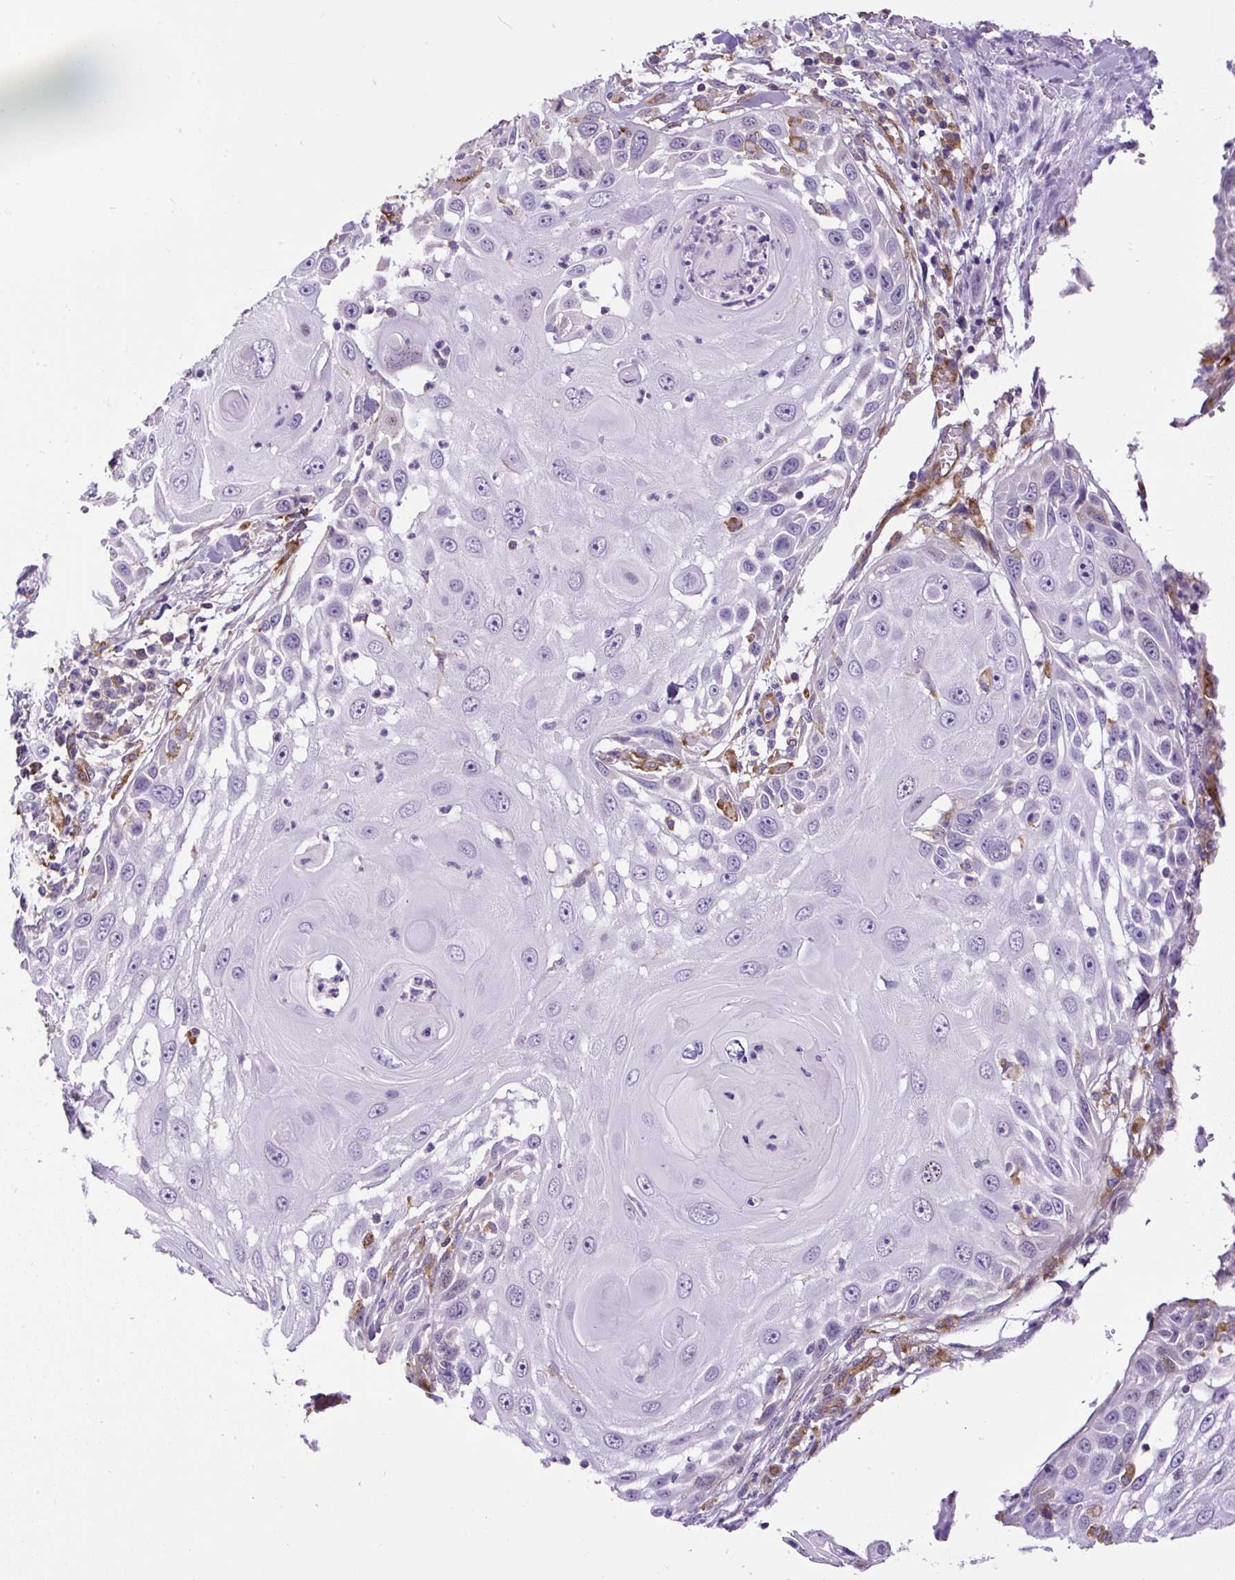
{"staining": {"intensity": "negative", "quantity": "none", "location": "none"}, "tissue": "skin cancer", "cell_type": "Tumor cells", "image_type": "cancer", "snomed": [{"axis": "morphology", "description": "Squamous cell carcinoma, NOS"}, {"axis": "topography", "description": "Skin"}], "caption": "Tumor cells are negative for brown protein staining in skin cancer.", "gene": "MAP1S", "patient": {"sex": "female", "age": 44}}